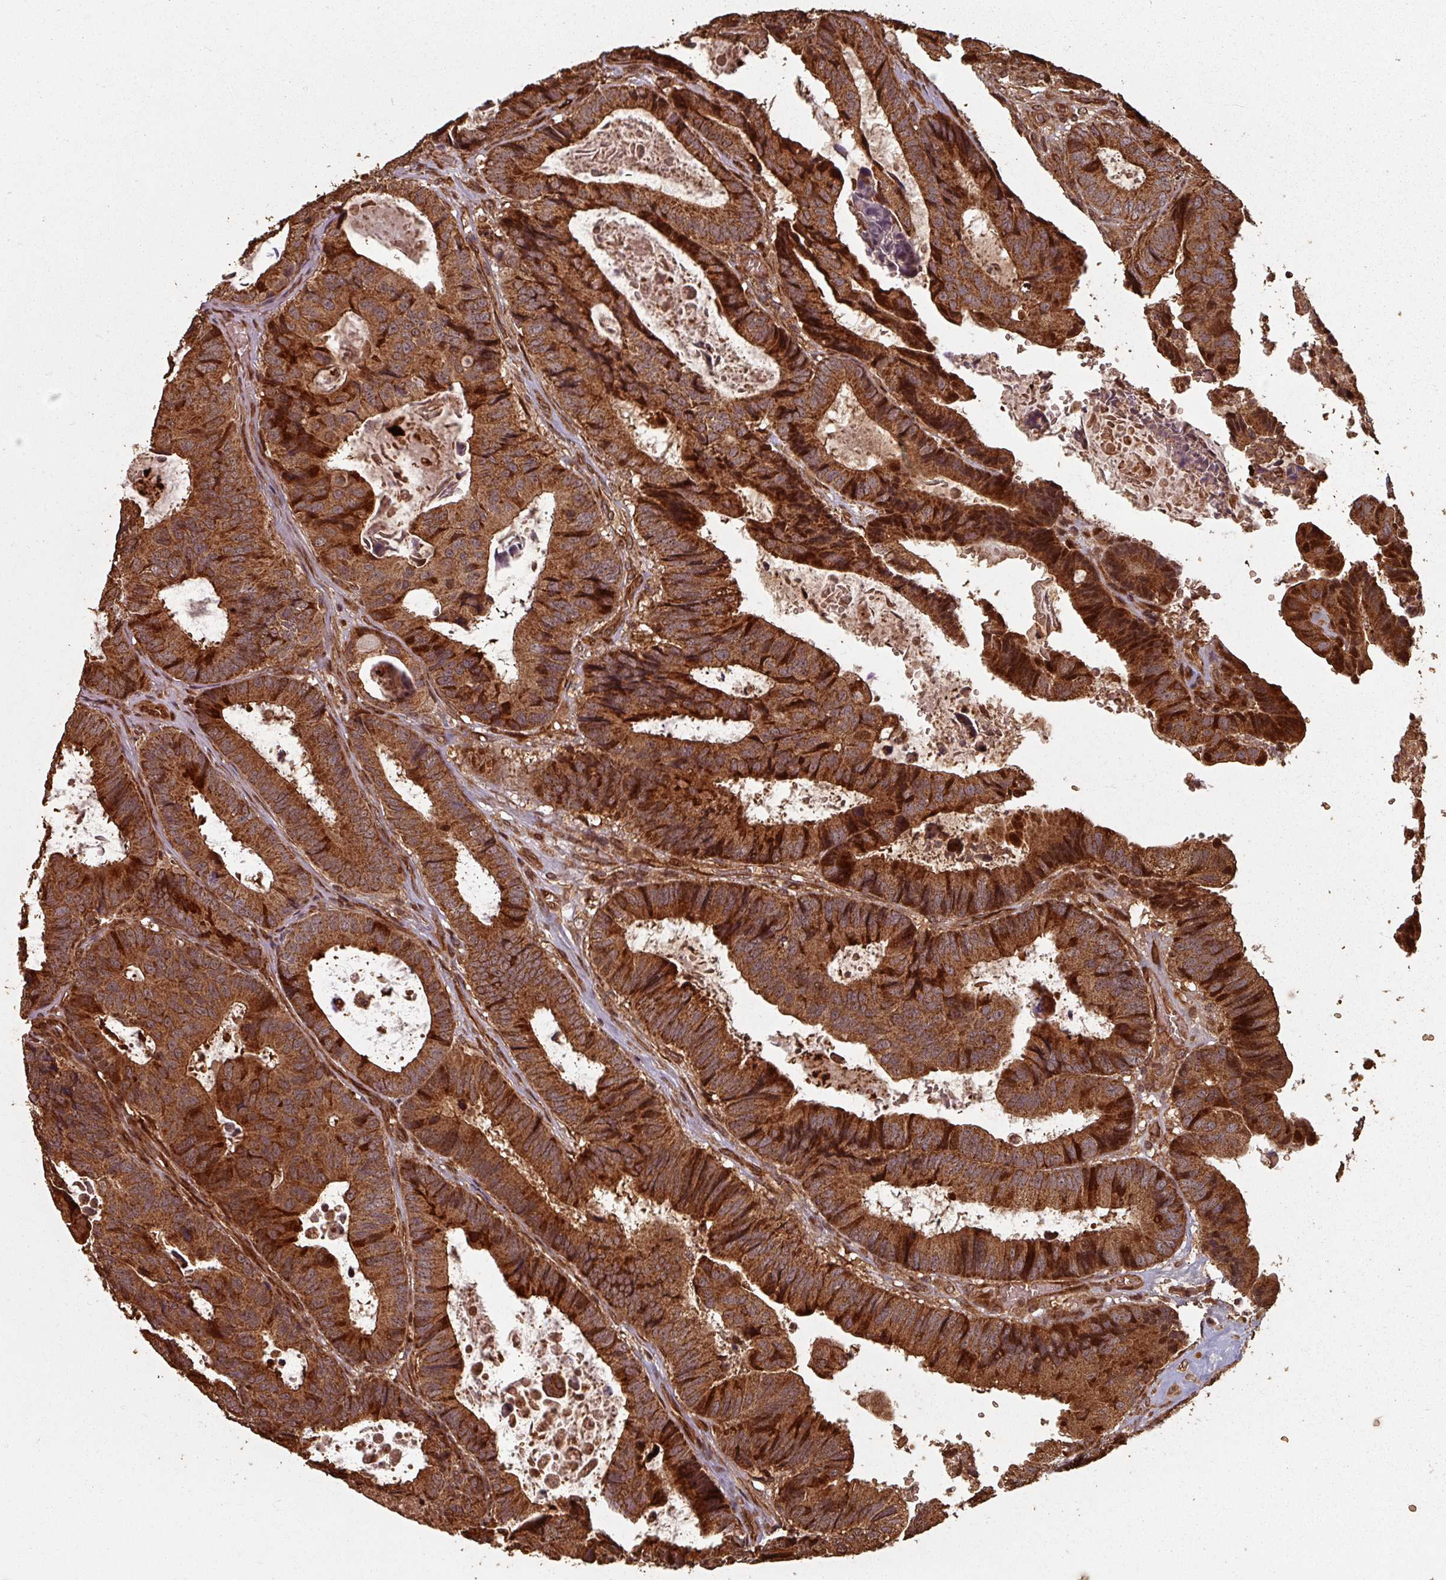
{"staining": {"intensity": "strong", "quantity": ">75%", "location": "cytoplasmic/membranous,nuclear"}, "tissue": "colorectal cancer", "cell_type": "Tumor cells", "image_type": "cancer", "snomed": [{"axis": "morphology", "description": "Adenocarcinoma, NOS"}, {"axis": "topography", "description": "Colon"}], "caption": "Immunohistochemical staining of adenocarcinoma (colorectal) reveals high levels of strong cytoplasmic/membranous and nuclear expression in about >75% of tumor cells. Ihc stains the protein in brown and the nuclei are stained blue.", "gene": "EID1", "patient": {"sex": "male", "age": 85}}